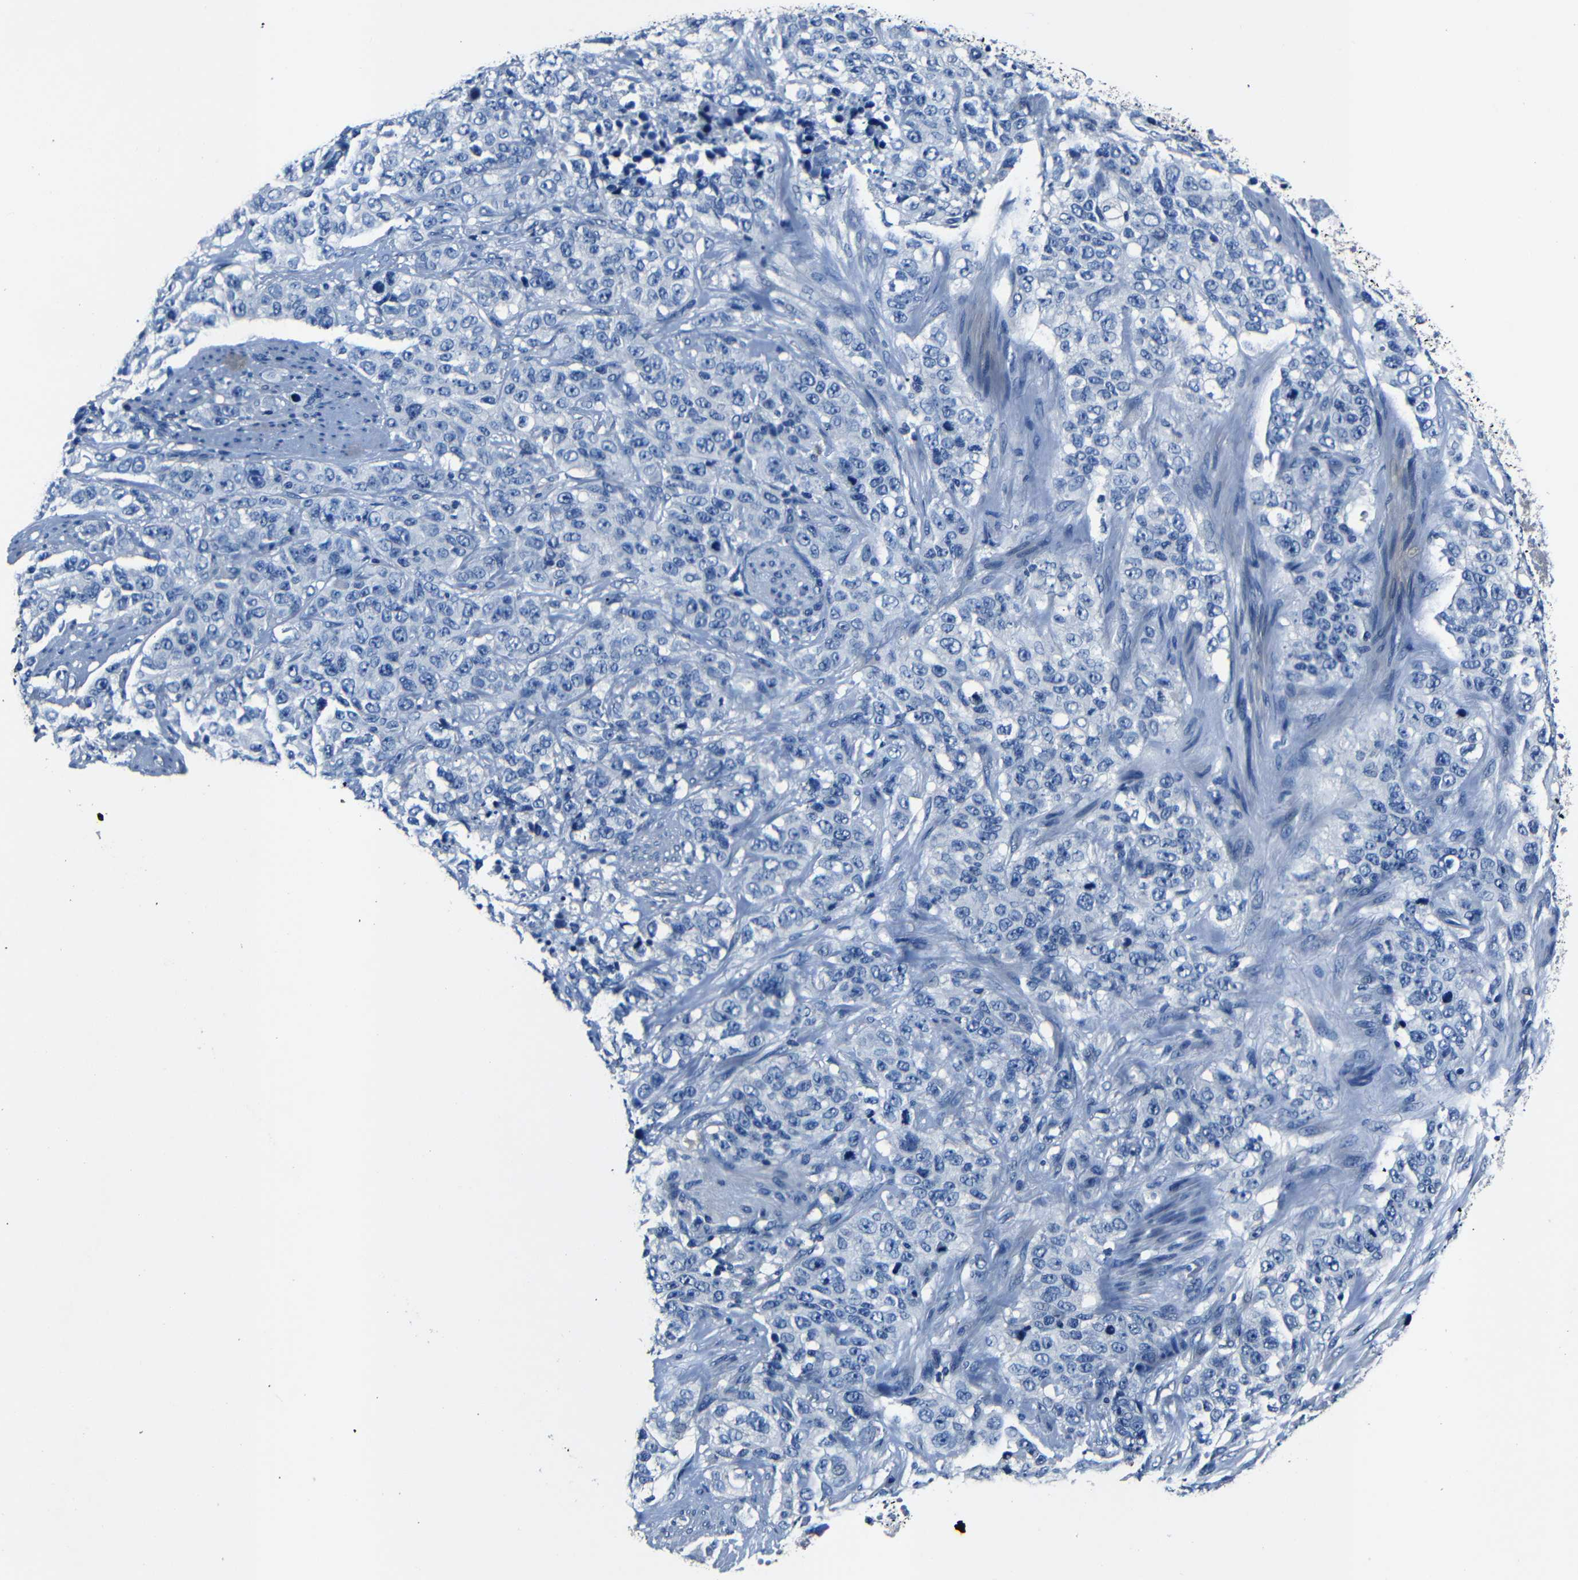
{"staining": {"intensity": "negative", "quantity": "none", "location": "none"}, "tissue": "stomach cancer", "cell_type": "Tumor cells", "image_type": "cancer", "snomed": [{"axis": "morphology", "description": "Adenocarcinoma, NOS"}, {"axis": "topography", "description": "Stomach"}], "caption": "This is a photomicrograph of IHC staining of stomach cancer, which shows no expression in tumor cells. The staining was performed using DAB to visualize the protein expression in brown, while the nuclei were stained in blue with hematoxylin (Magnification: 20x).", "gene": "NCMAP", "patient": {"sex": "male", "age": 48}}